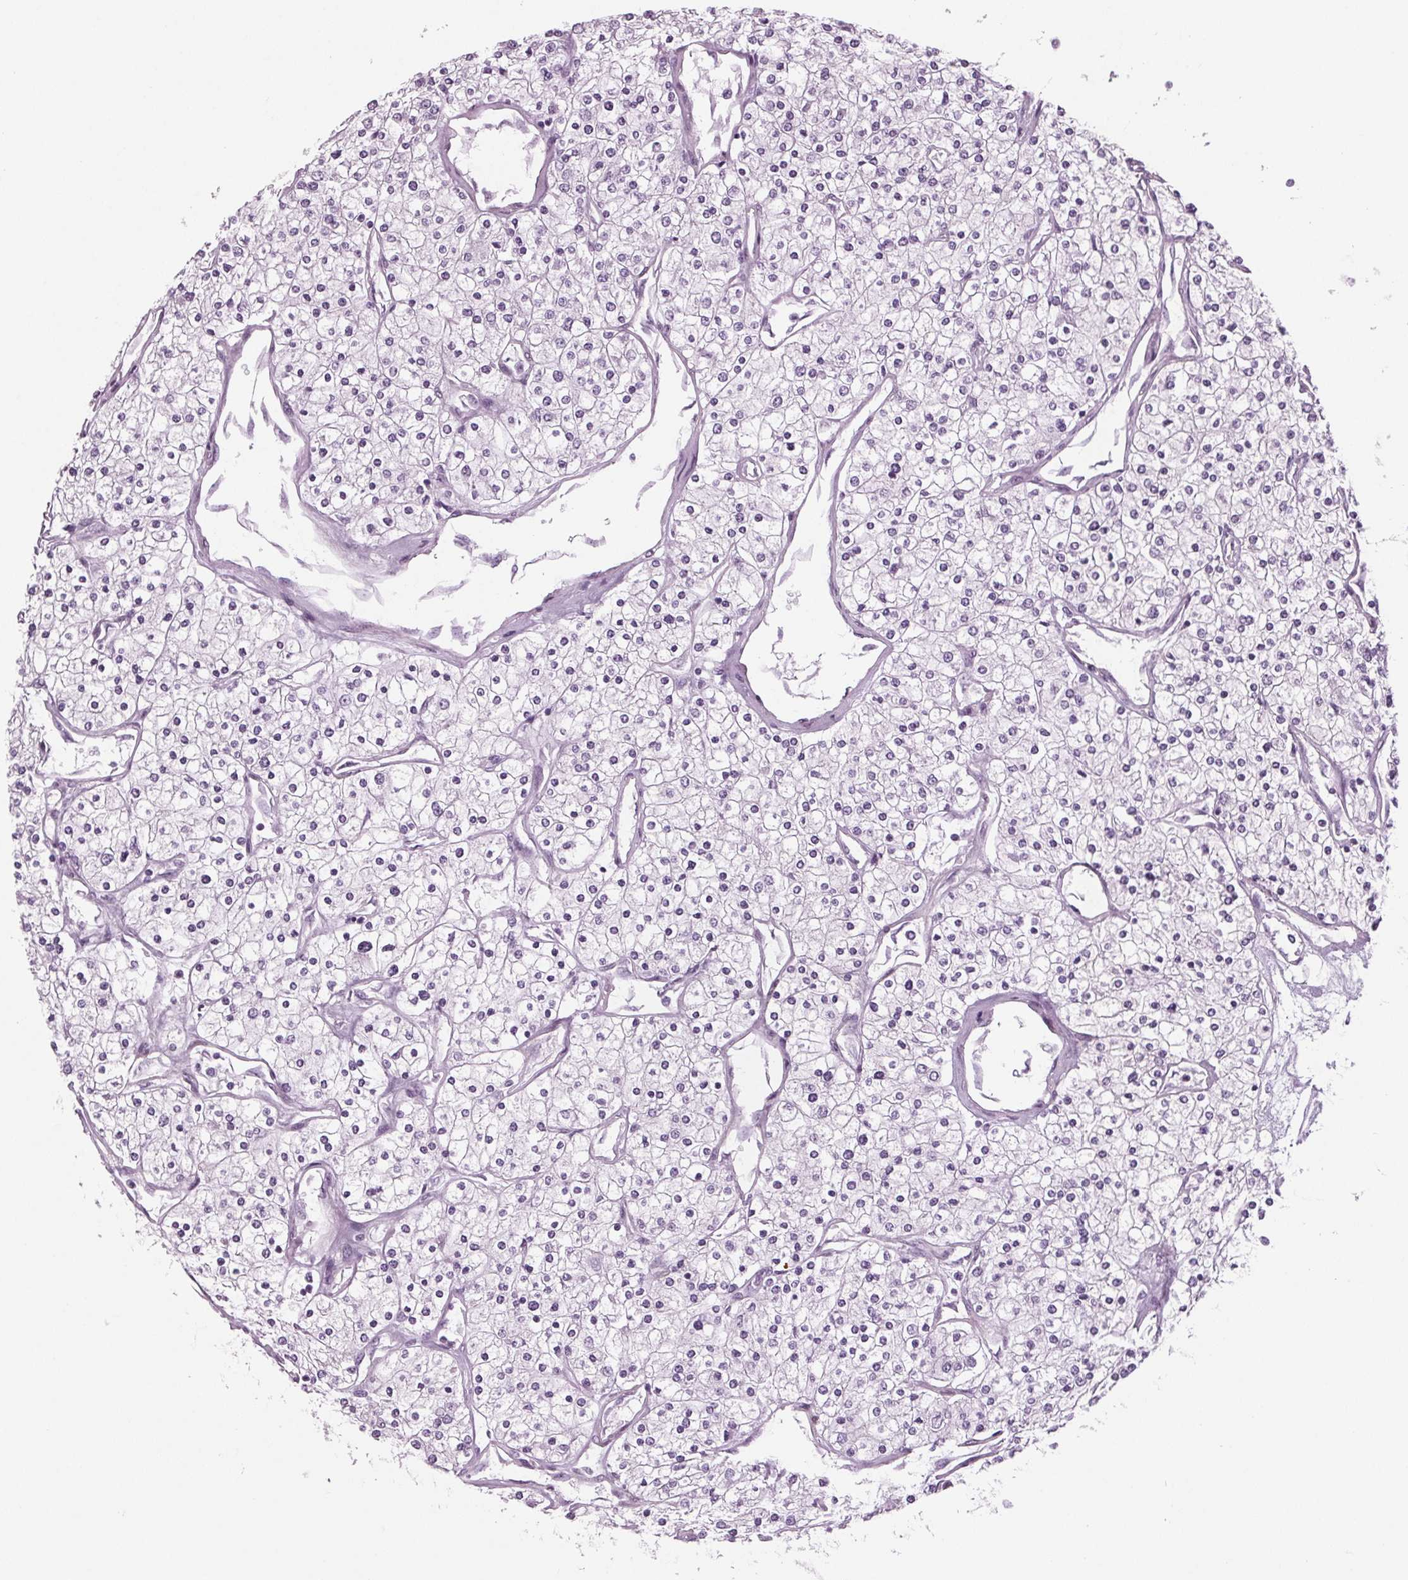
{"staining": {"intensity": "negative", "quantity": "none", "location": "none"}, "tissue": "renal cancer", "cell_type": "Tumor cells", "image_type": "cancer", "snomed": [{"axis": "morphology", "description": "Adenocarcinoma, NOS"}, {"axis": "topography", "description": "Kidney"}], "caption": "Immunohistochemical staining of human renal cancer displays no significant staining in tumor cells. The staining was performed using DAB to visualize the protein expression in brown, while the nuclei were stained in blue with hematoxylin (Magnification: 20x).", "gene": "BHLHE22", "patient": {"sex": "male", "age": 80}}